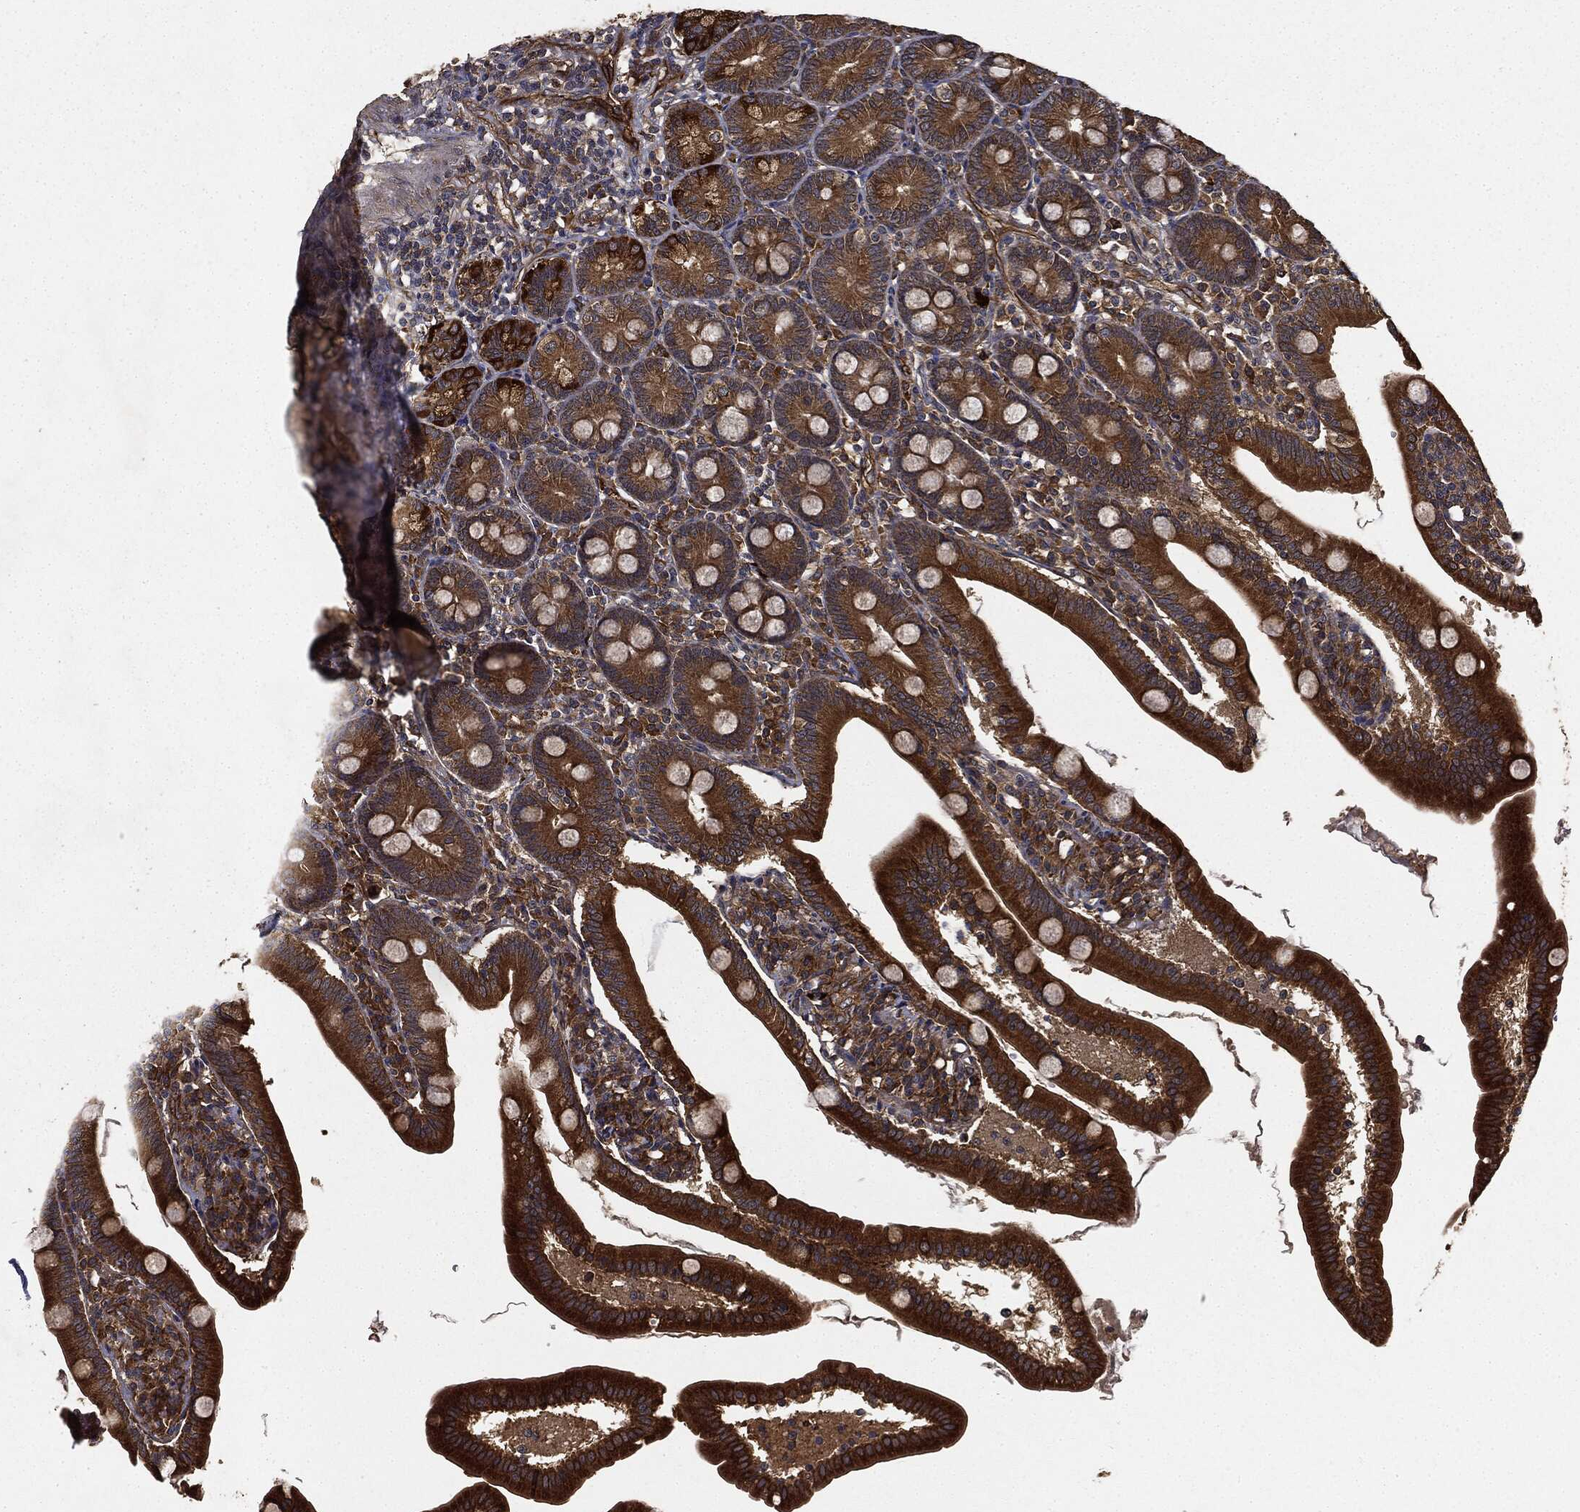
{"staining": {"intensity": "strong", "quantity": ">75%", "location": "cytoplasmic/membranous"}, "tissue": "duodenum", "cell_type": "Glandular cells", "image_type": "normal", "snomed": [{"axis": "morphology", "description": "Normal tissue, NOS"}, {"axis": "topography", "description": "Duodenum"}], "caption": "An IHC histopathology image of benign tissue is shown. Protein staining in brown labels strong cytoplasmic/membranous positivity in duodenum within glandular cells.", "gene": "MIER2", "patient": {"sex": "female", "age": 67}}